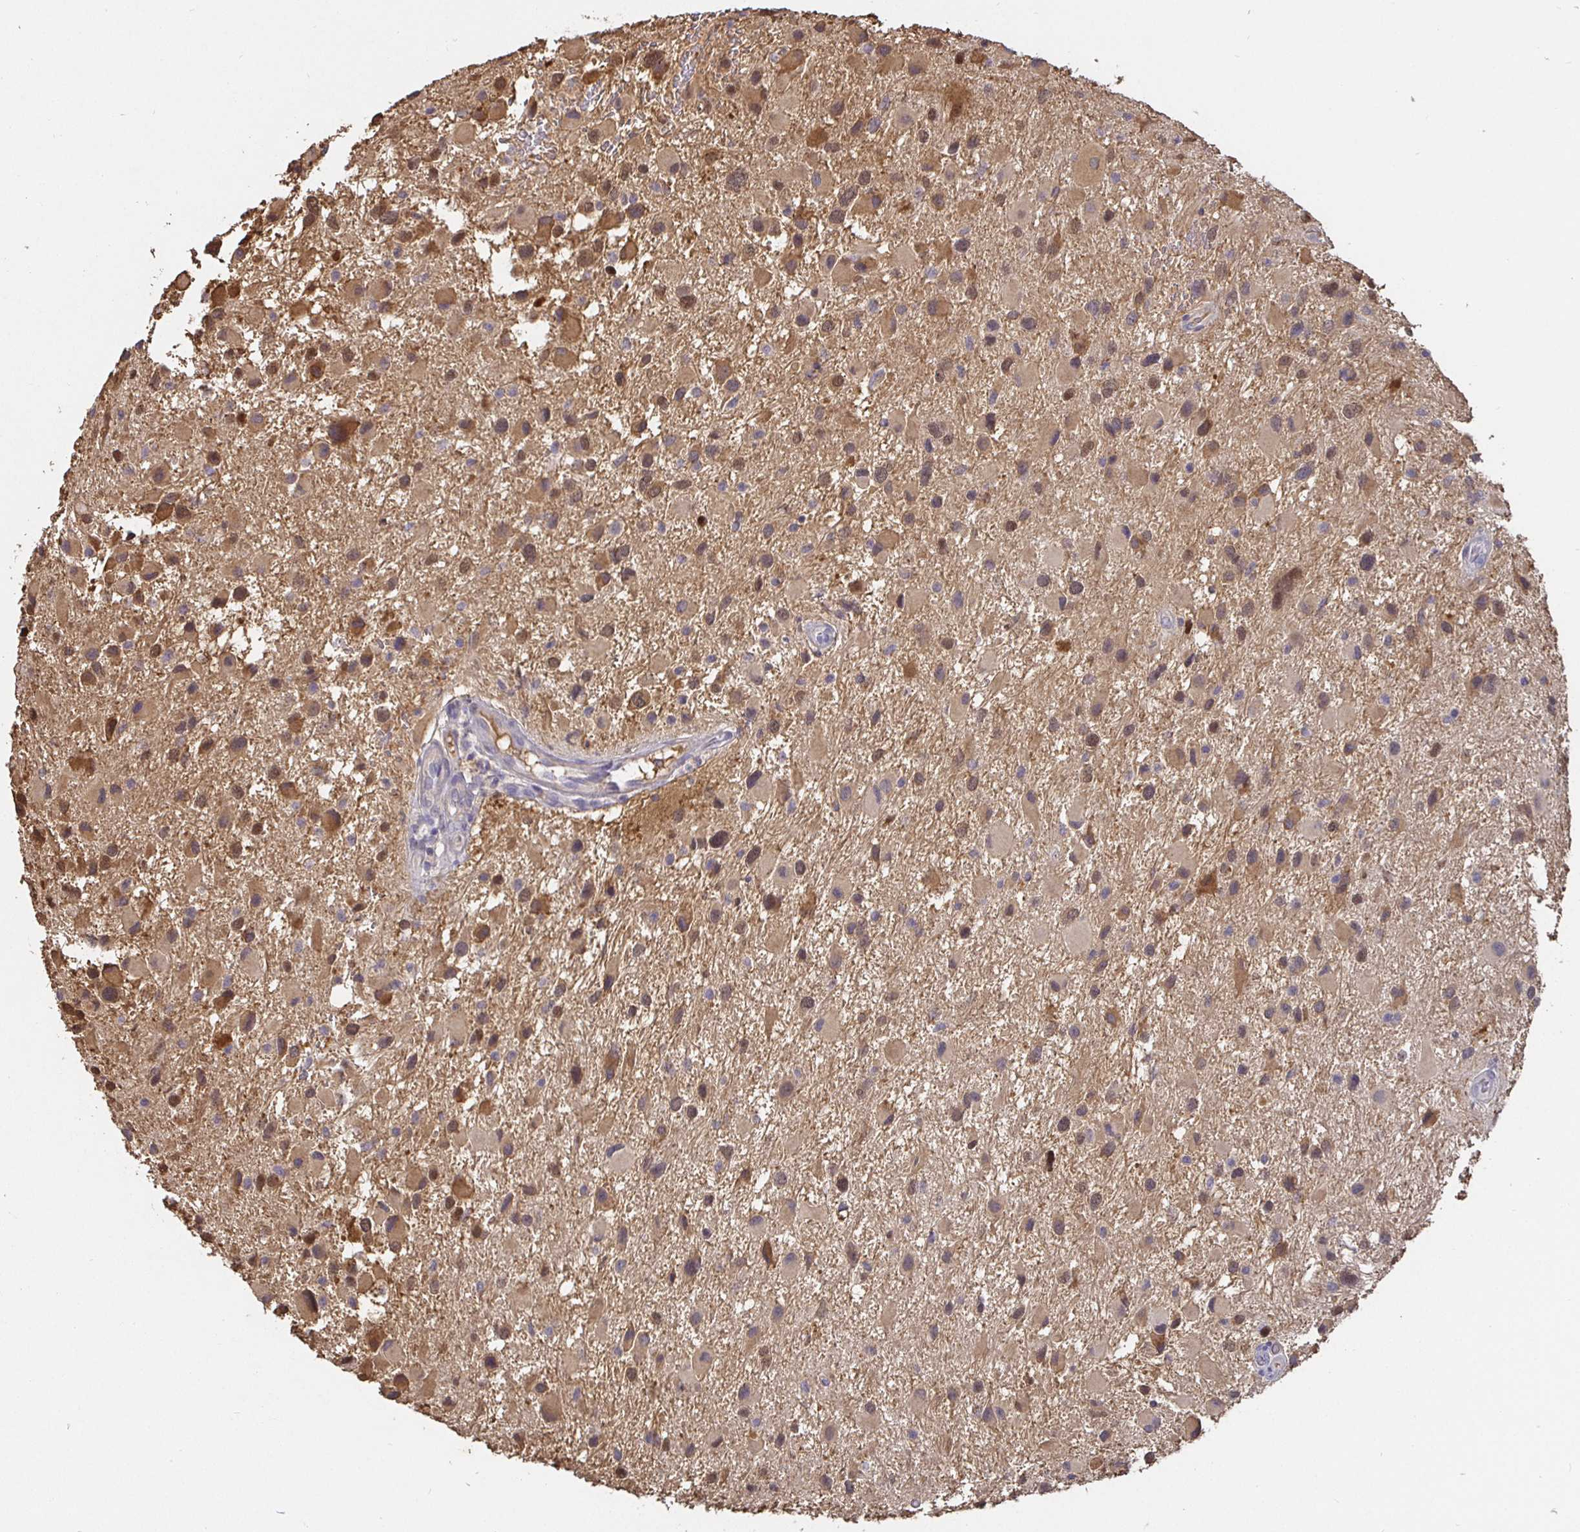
{"staining": {"intensity": "moderate", "quantity": "<25%", "location": "cytoplasmic/membranous"}, "tissue": "glioma", "cell_type": "Tumor cells", "image_type": "cancer", "snomed": [{"axis": "morphology", "description": "Glioma, malignant, High grade"}, {"axis": "topography", "description": "Brain"}], "caption": "The image exhibits a brown stain indicating the presence of a protein in the cytoplasmic/membranous of tumor cells in high-grade glioma (malignant).", "gene": "SHISA4", "patient": {"sex": "female", "age": 40}}